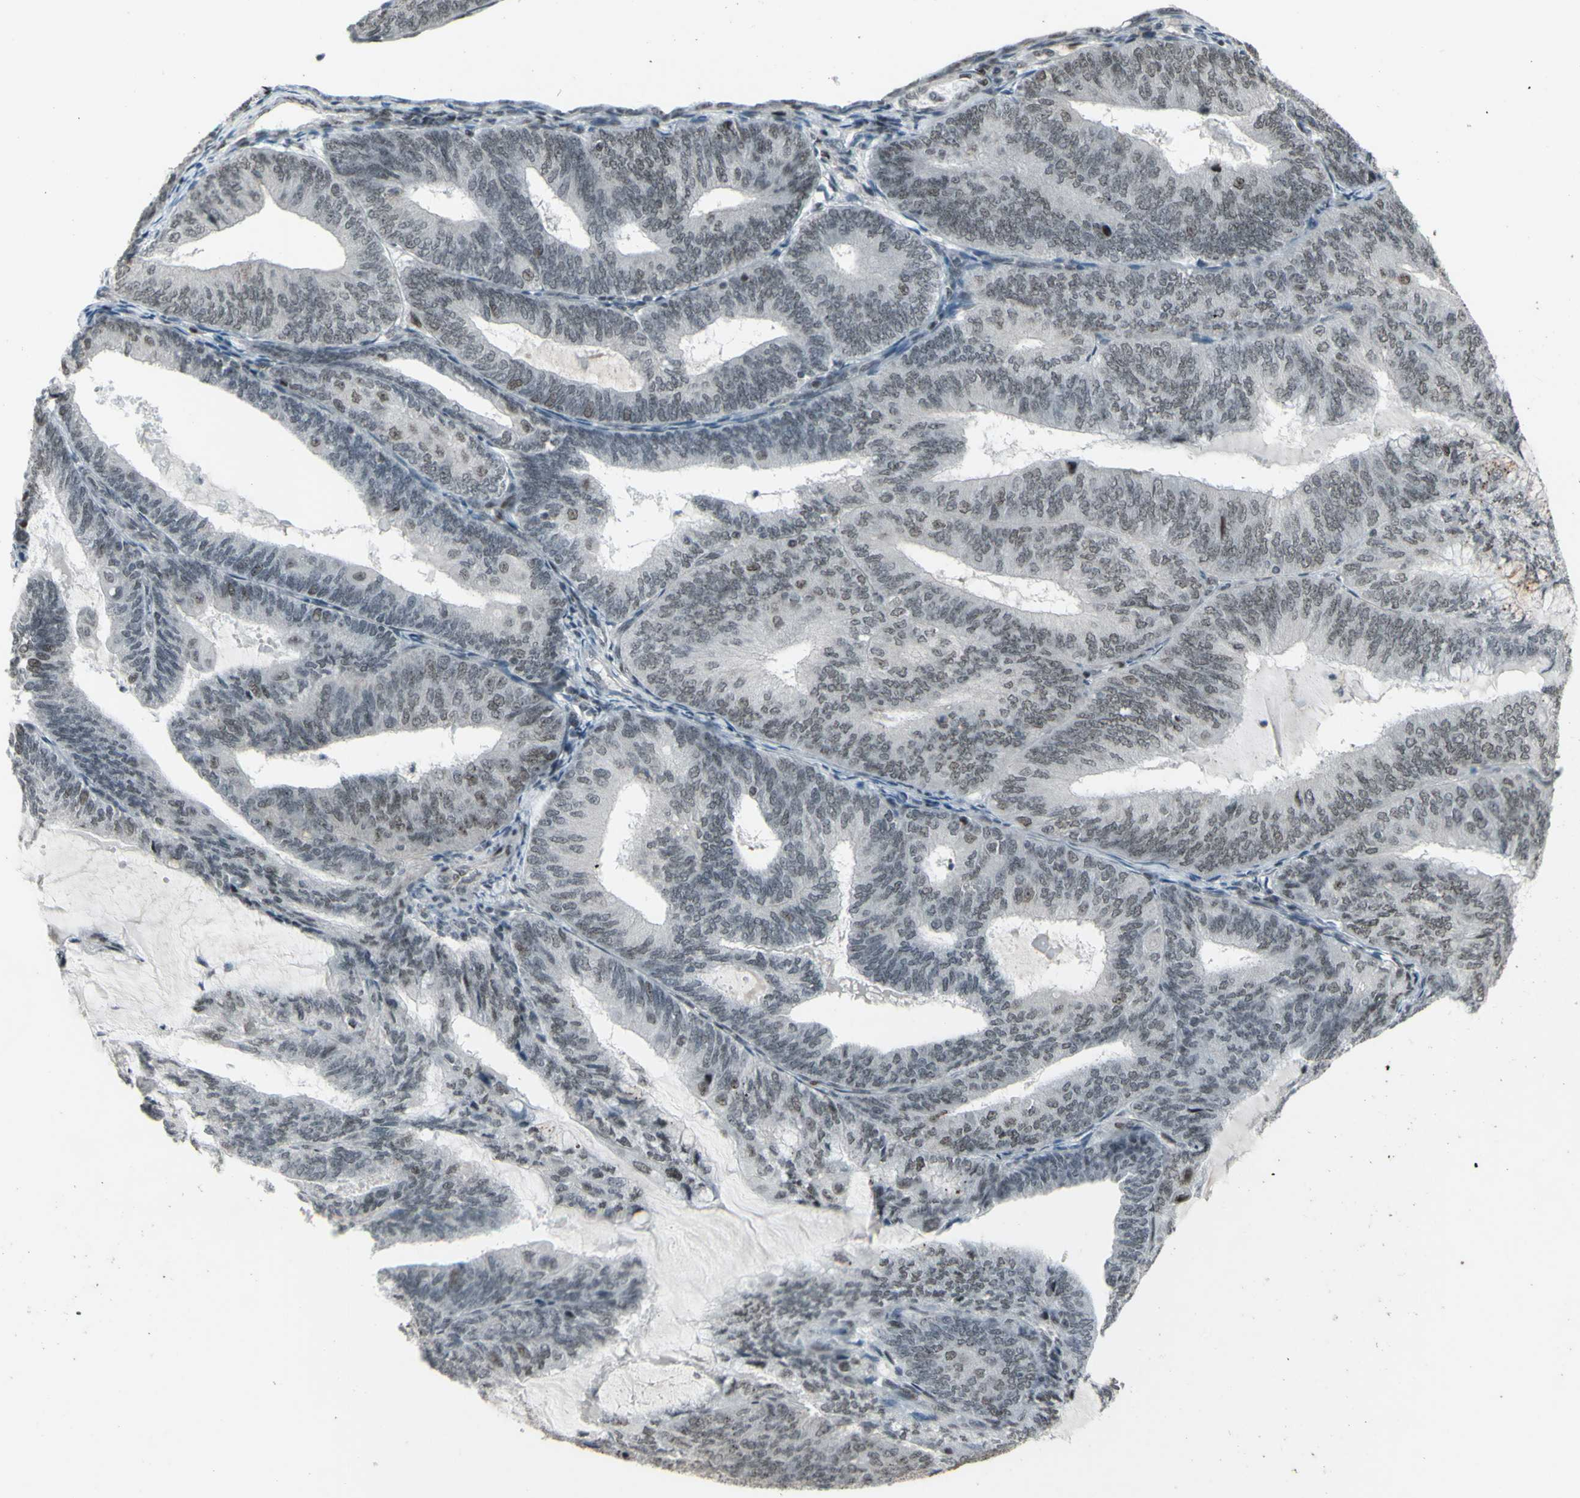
{"staining": {"intensity": "weak", "quantity": "<25%", "location": "nuclear"}, "tissue": "endometrial cancer", "cell_type": "Tumor cells", "image_type": "cancer", "snomed": [{"axis": "morphology", "description": "Adenocarcinoma, NOS"}, {"axis": "topography", "description": "Endometrium"}], "caption": "This is an IHC histopathology image of human endometrial cancer. There is no staining in tumor cells.", "gene": "SUPT6H", "patient": {"sex": "female", "age": 81}}